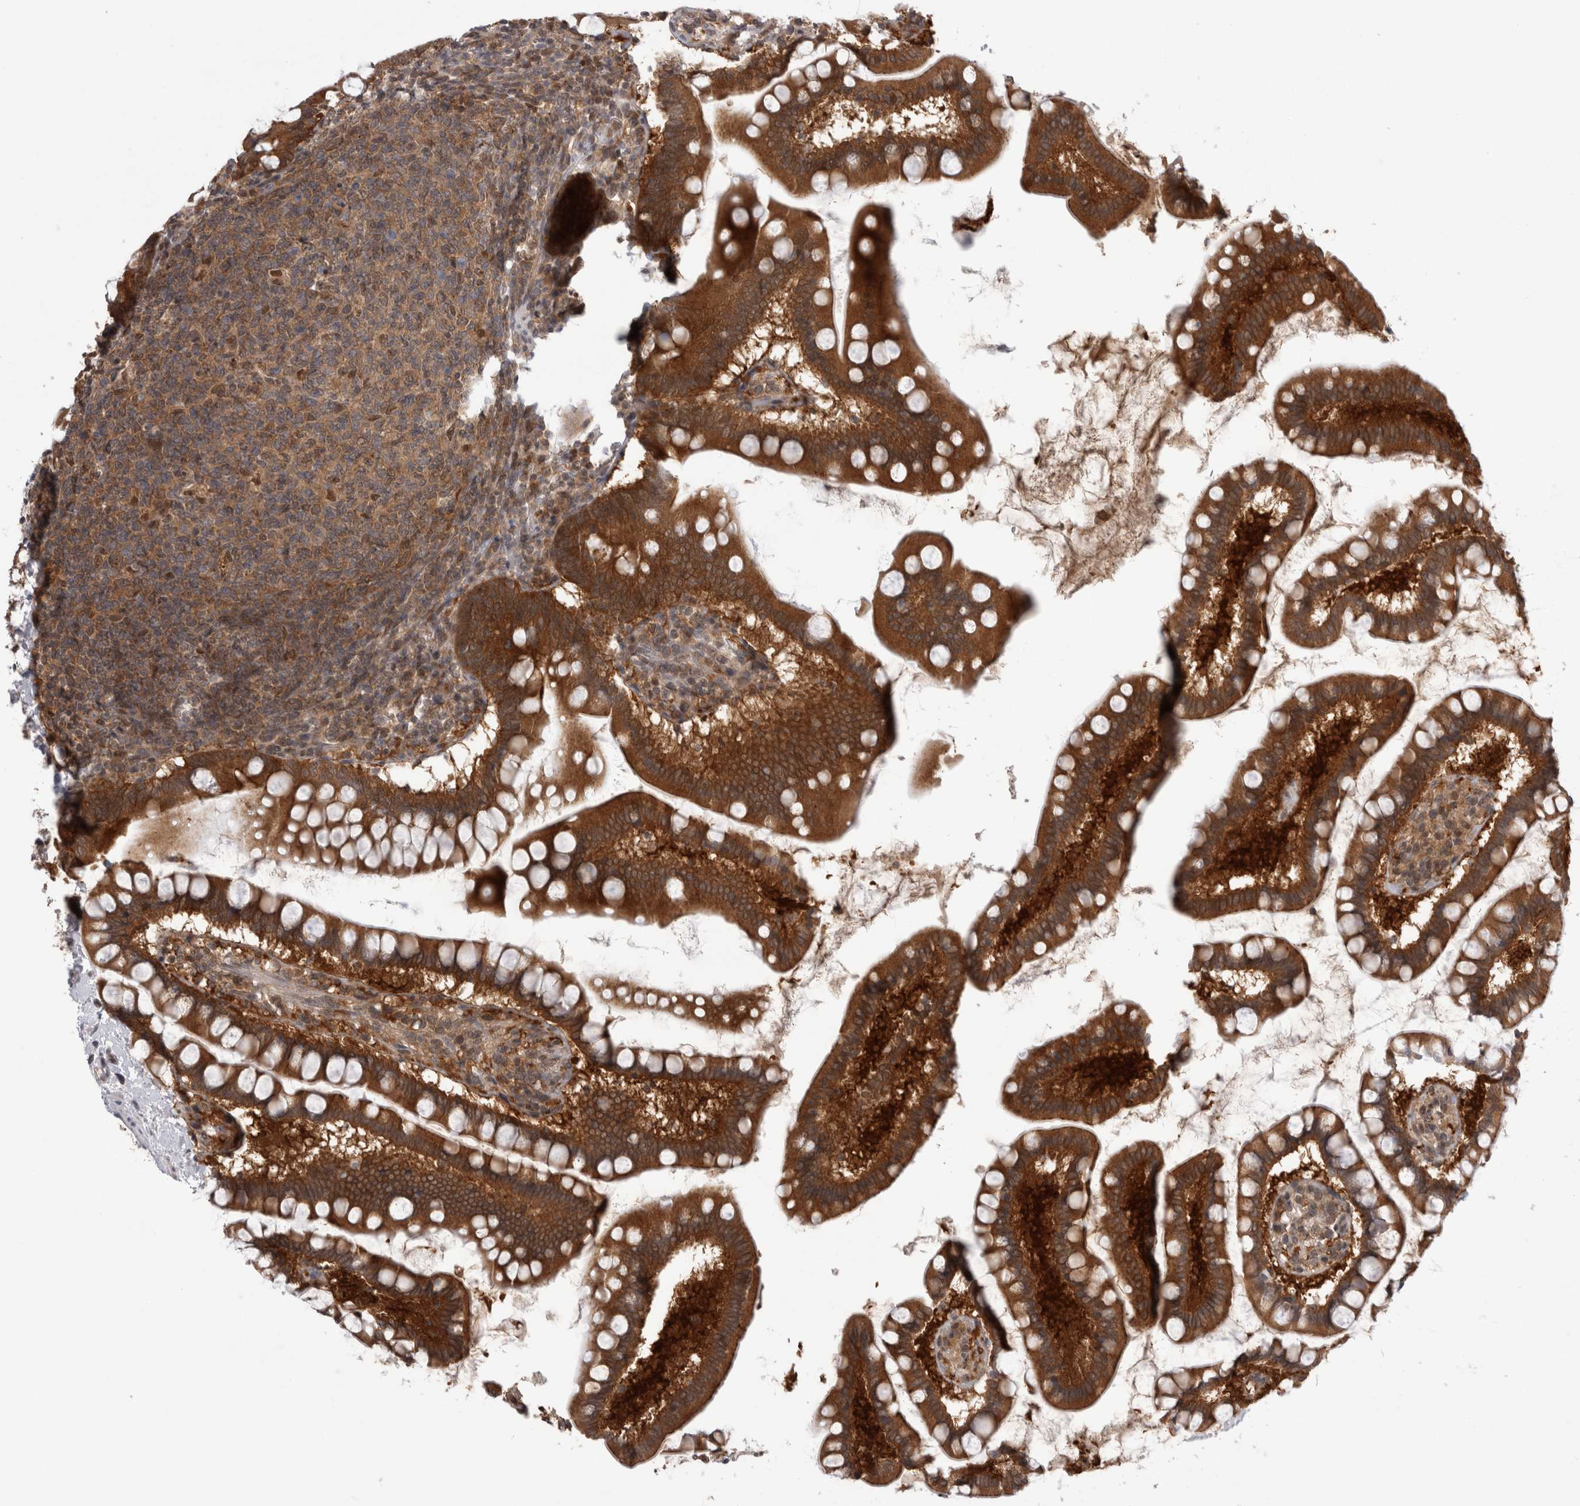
{"staining": {"intensity": "strong", "quantity": ">75%", "location": "cytoplasmic/membranous"}, "tissue": "small intestine", "cell_type": "Glandular cells", "image_type": "normal", "snomed": [{"axis": "morphology", "description": "Normal tissue, NOS"}, {"axis": "topography", "description": "Small intestine"}], "caption": "Immunohistochemistry (IHC) of unremarkable small intestine displays high levels of strong cytoplasmic/membranous expression in approximately >75% of glandular cells. (Stains: DAB (3,3'-diaminobenzidine) in brown, nuclei in blue, Microscopy: brightfield microscopy at high magnification).", "gene": "PSMB2", "patient": {"sex": "female", "age": 84}}